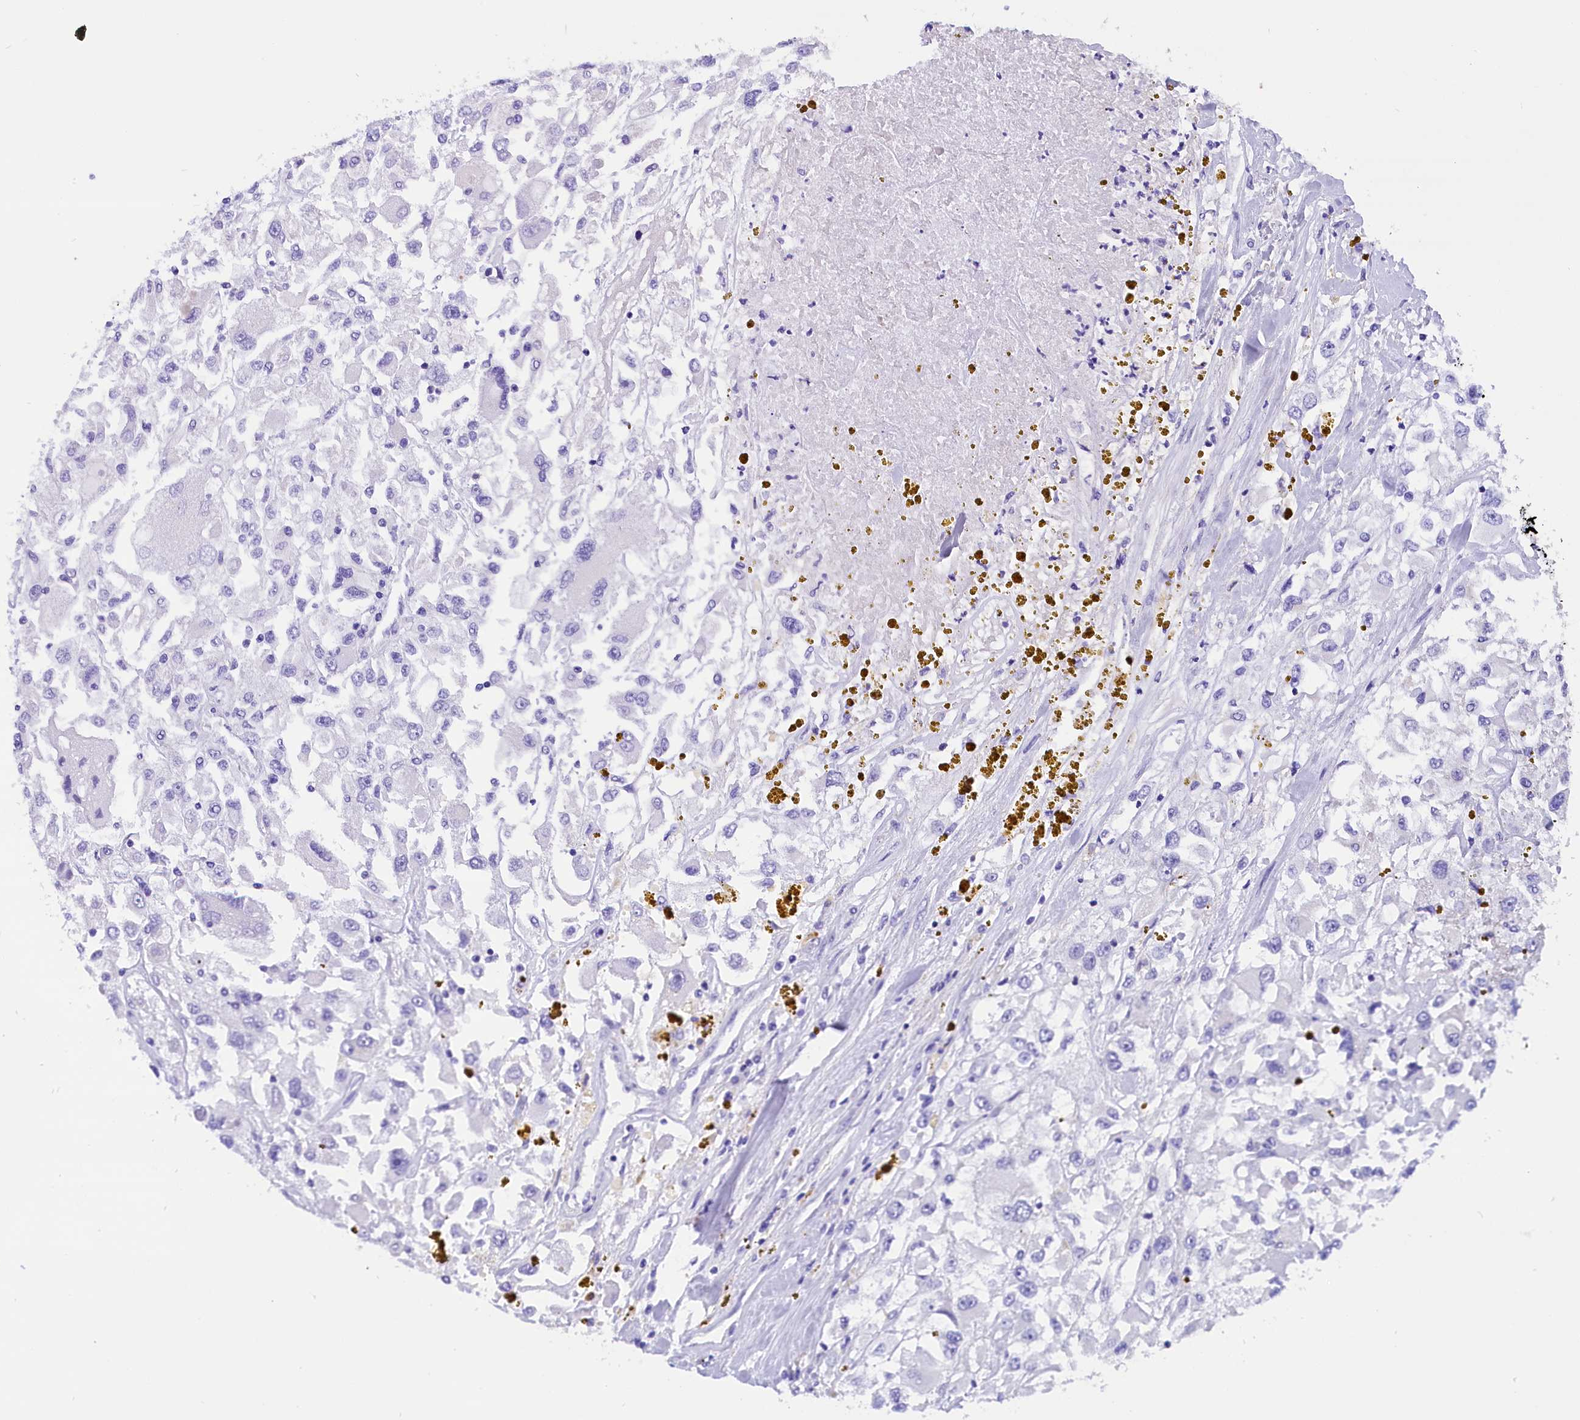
{"staining": {"intensity": "negative", "quantity": "none", "location": "none"}, "tissue": "renal cancer", "cell_type": "Tumor cells", "image_type": "cancer", "snomed": [{"axis": "morphology", "description": "Adenocarcinoma, NOS"}, {"axis": "topography", "description": "Kidney"}], "caption": "Immunohistochemistry of renal cancer displays no positivity in tumor cells. (DAB IHC with hematoxylin counter stain).", "gene": "ABAT", "patient": {"sex": "female", "age": 52}}